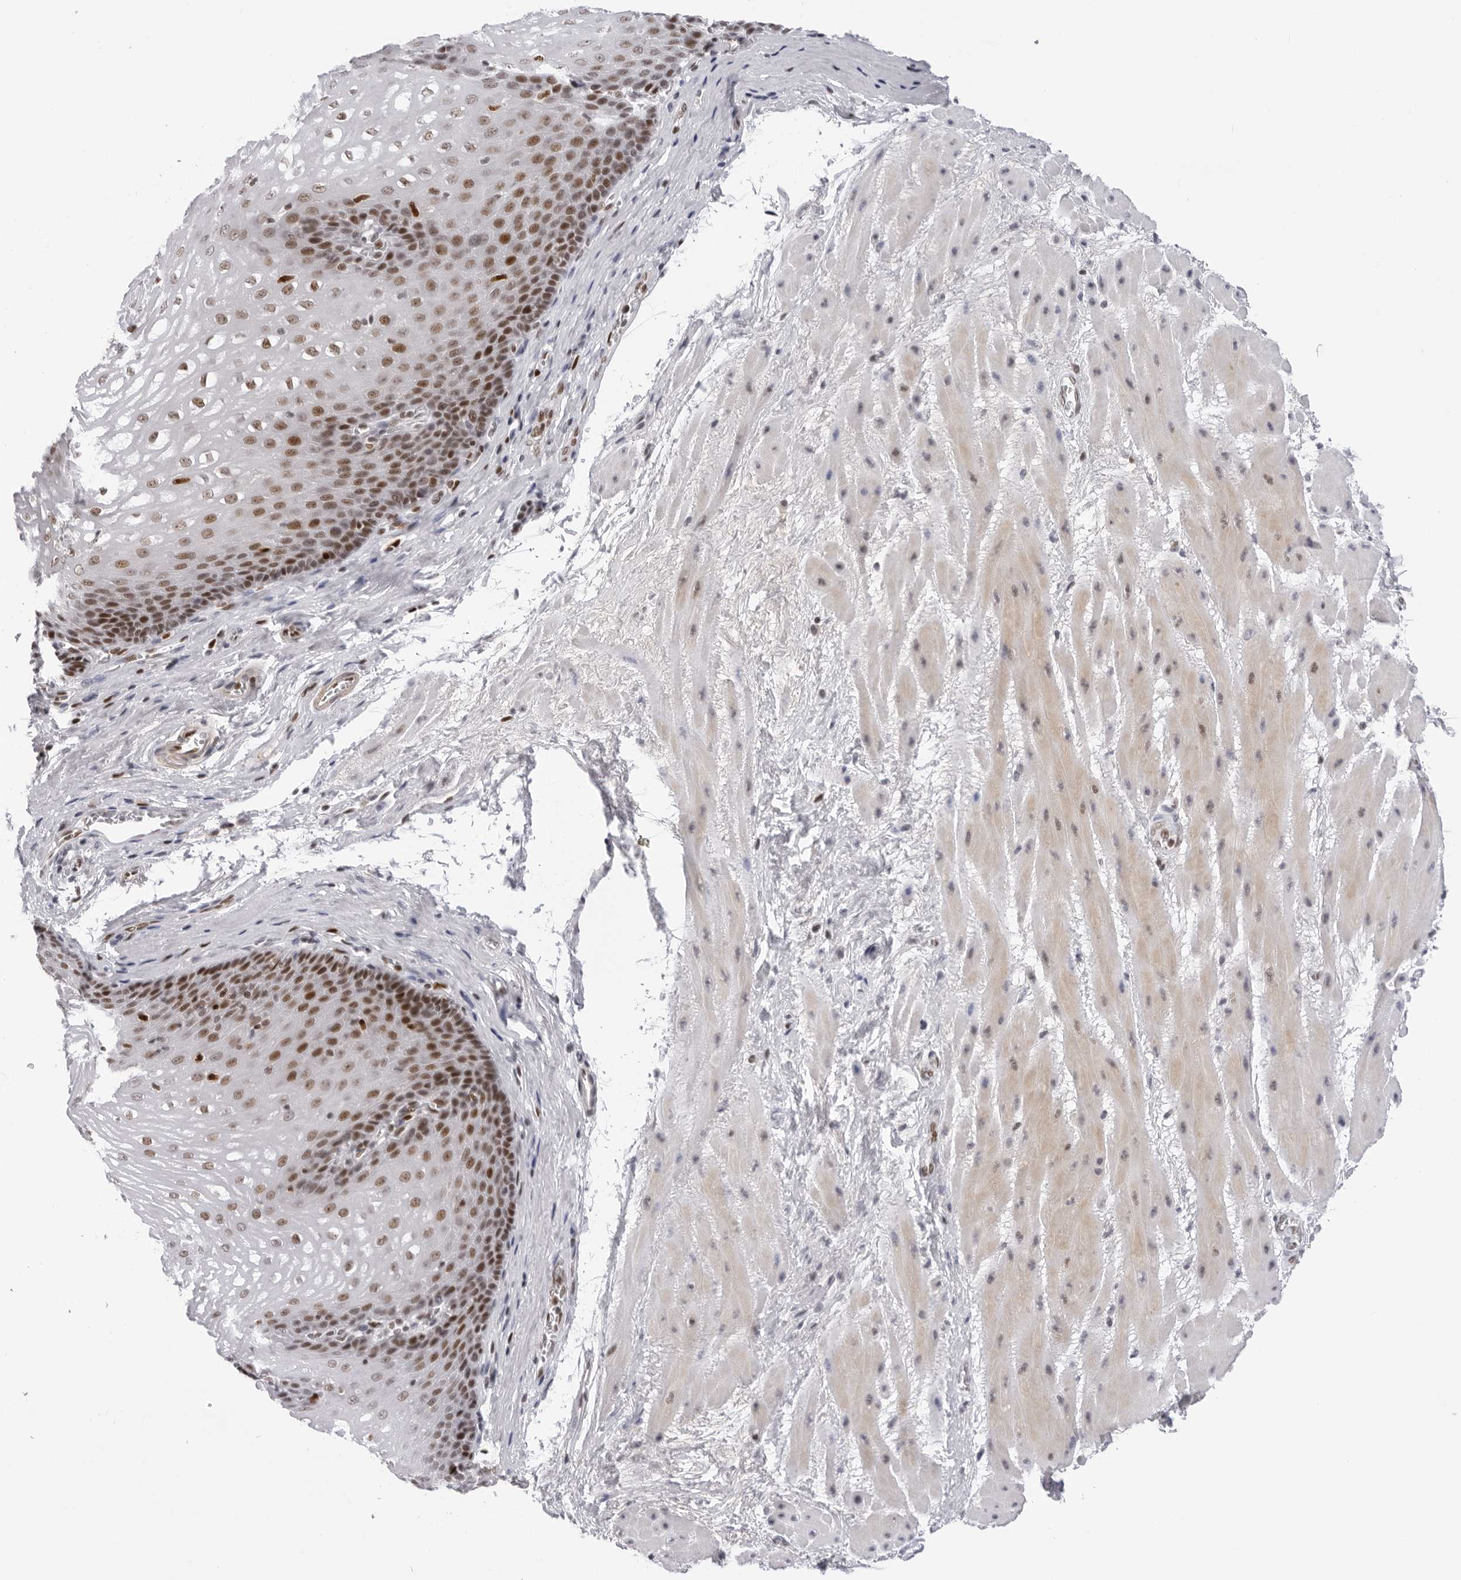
{"staining": {"intensity": "moderate", "quantity": ">75%", "location": "nuclear"}, "tissue": "esophagus", "cell_type": "Squamous epithelial cells", "image_type": "normal", "snomed": [{"axis": "morphology", "description": "Normal tissue, NOS"}, {"axis": "topography", "description": "Esophagus"}], "caption": "Moderate nuclear protein expression is seen in approximately >75% of squamous epithelial cells in esophagus. The staining is performed using DAB (3,3'-diaminobenzidine) brown chromogen to label protein expression. The nuclei are counter-stained blue using hematoxylin.", "gene": "OGG1", "patient": {"sex": "male", "age": 48}}